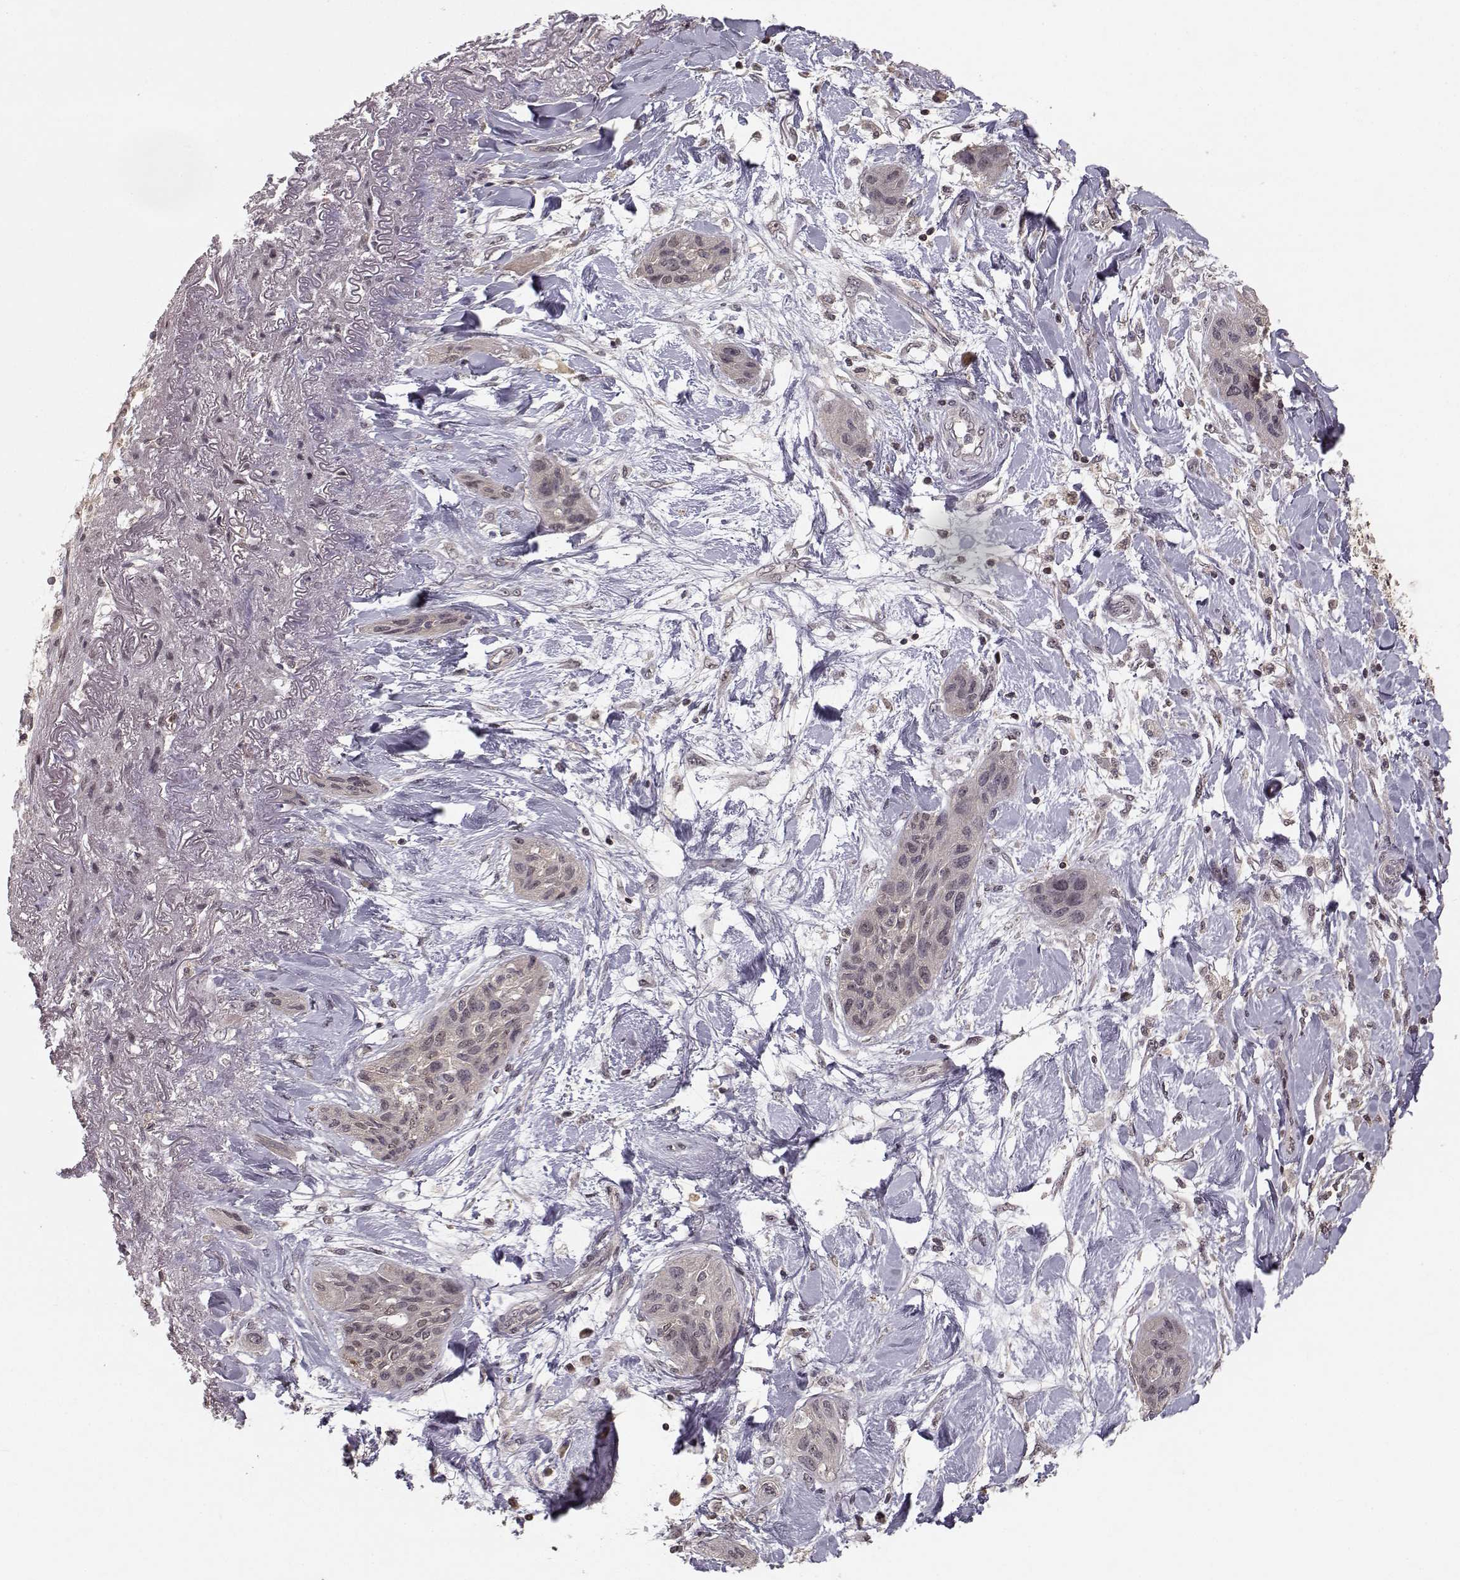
{"staining": {"intensity": "negative", "quantity": "none", "location": "none"}, "tissue": "lung cancer", "cell_type": "Tumor cells", "image_type": "cancer", "snomed": [{"axis": "morphology", "description": "Squamous cell carcinoma, NOS"}, {"axis": "topography", "description": "Lung"}], "caption": "Tumor cells show no significant protein expression in lung cancer (squamous cell carcinoma).", "gene": "PLEKHG3", "patient": {"sex": "female", "age": 70}}